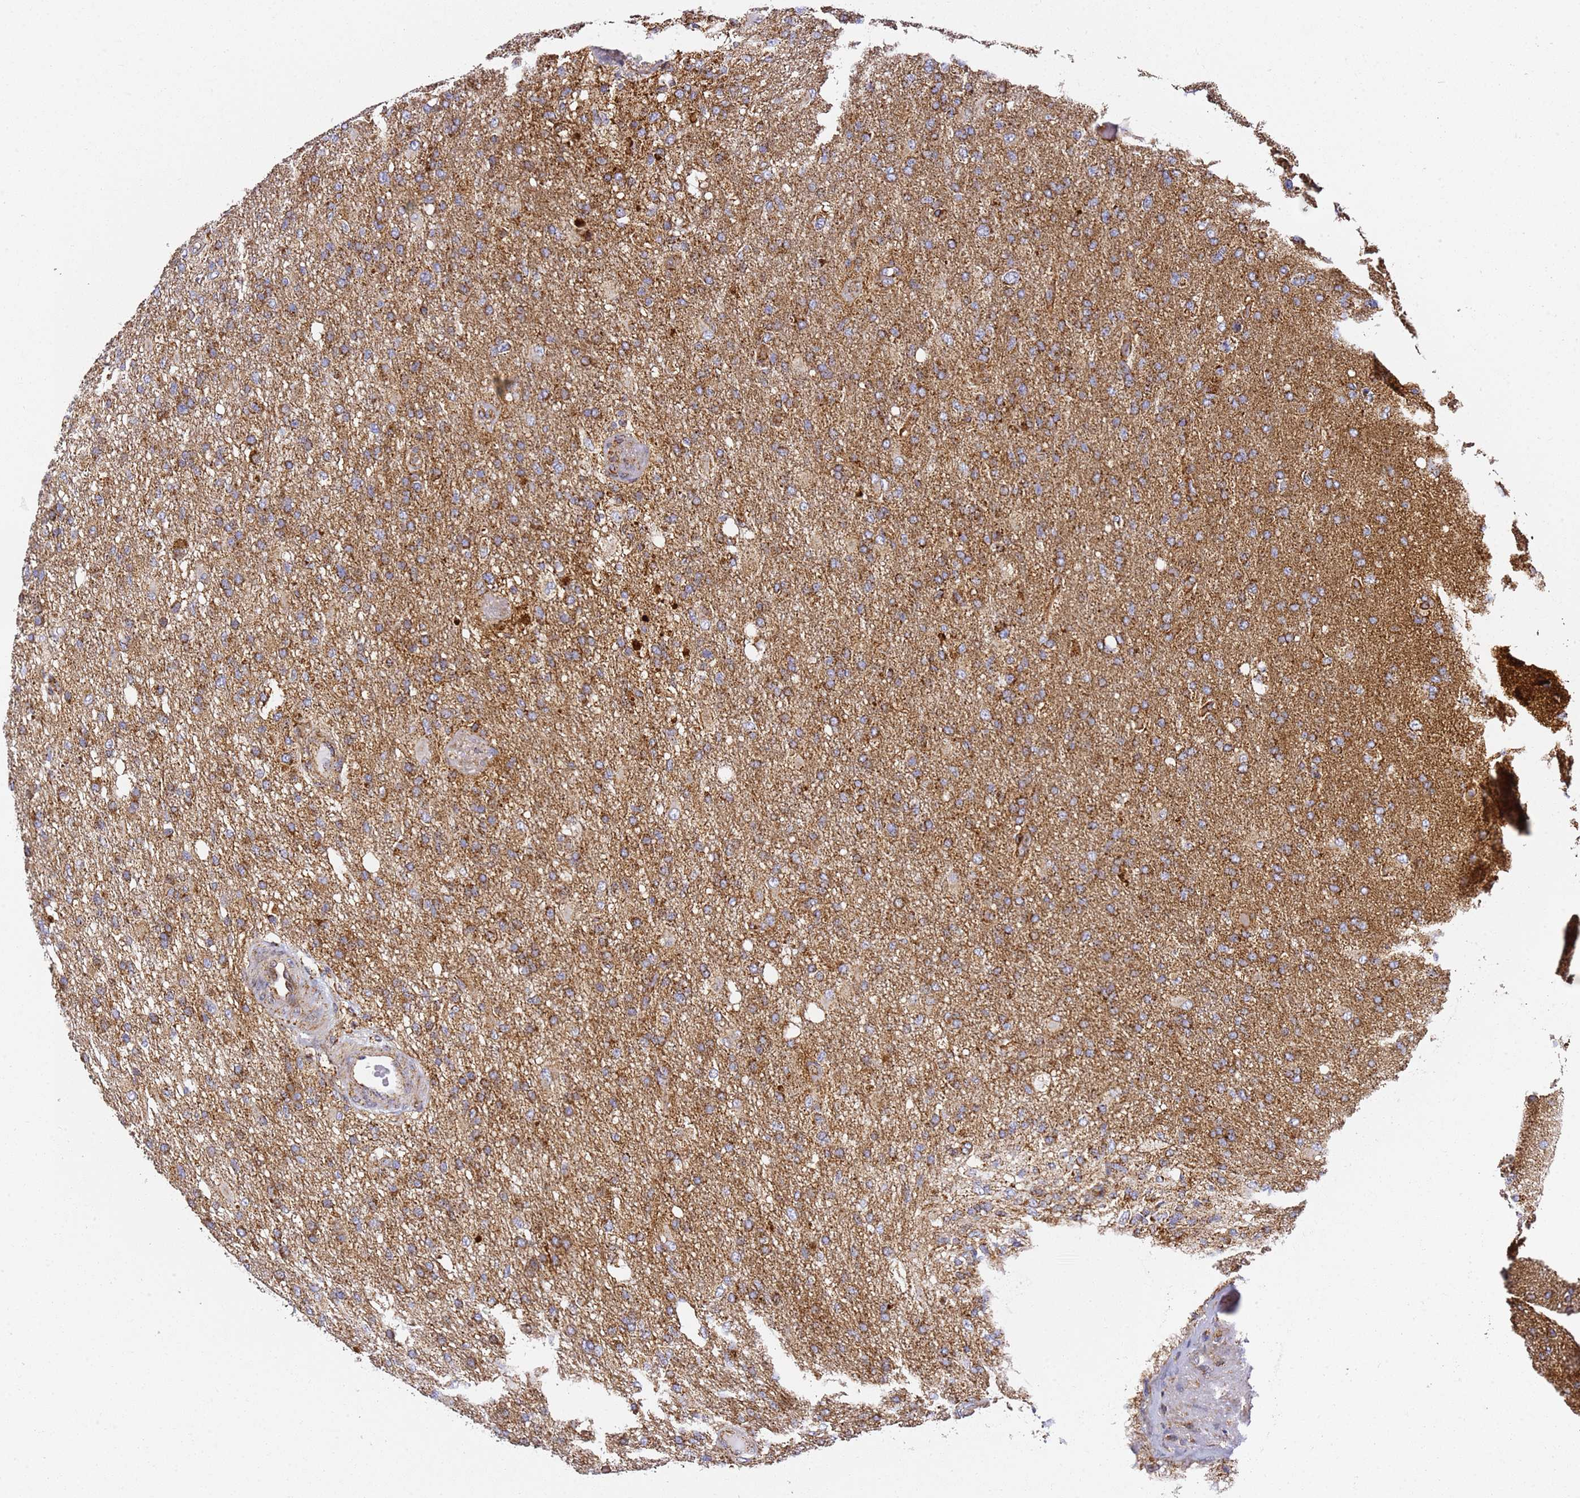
{"staining": {"intensity": "moderate", "quantity": ">75%", "location": "cytoplasmic/membranous"}, "tissue": "glioma", "cell_type": "Tumor cells", "image_type": "cancer", "snomed": [{"axis": "morphology", "description": "Glioma, malignant, High grade"}, {"axis": "topography", "description": "Brain"}], "caption": "Malignant glioma (high-grade) was stained to show a protein in brown. There is medium levels of moderate cytoplasmic/membranous staining in about >75% of tumor cells.", "gene": "NDUFA3", "patient": {"sex": "female", "age": 74}}